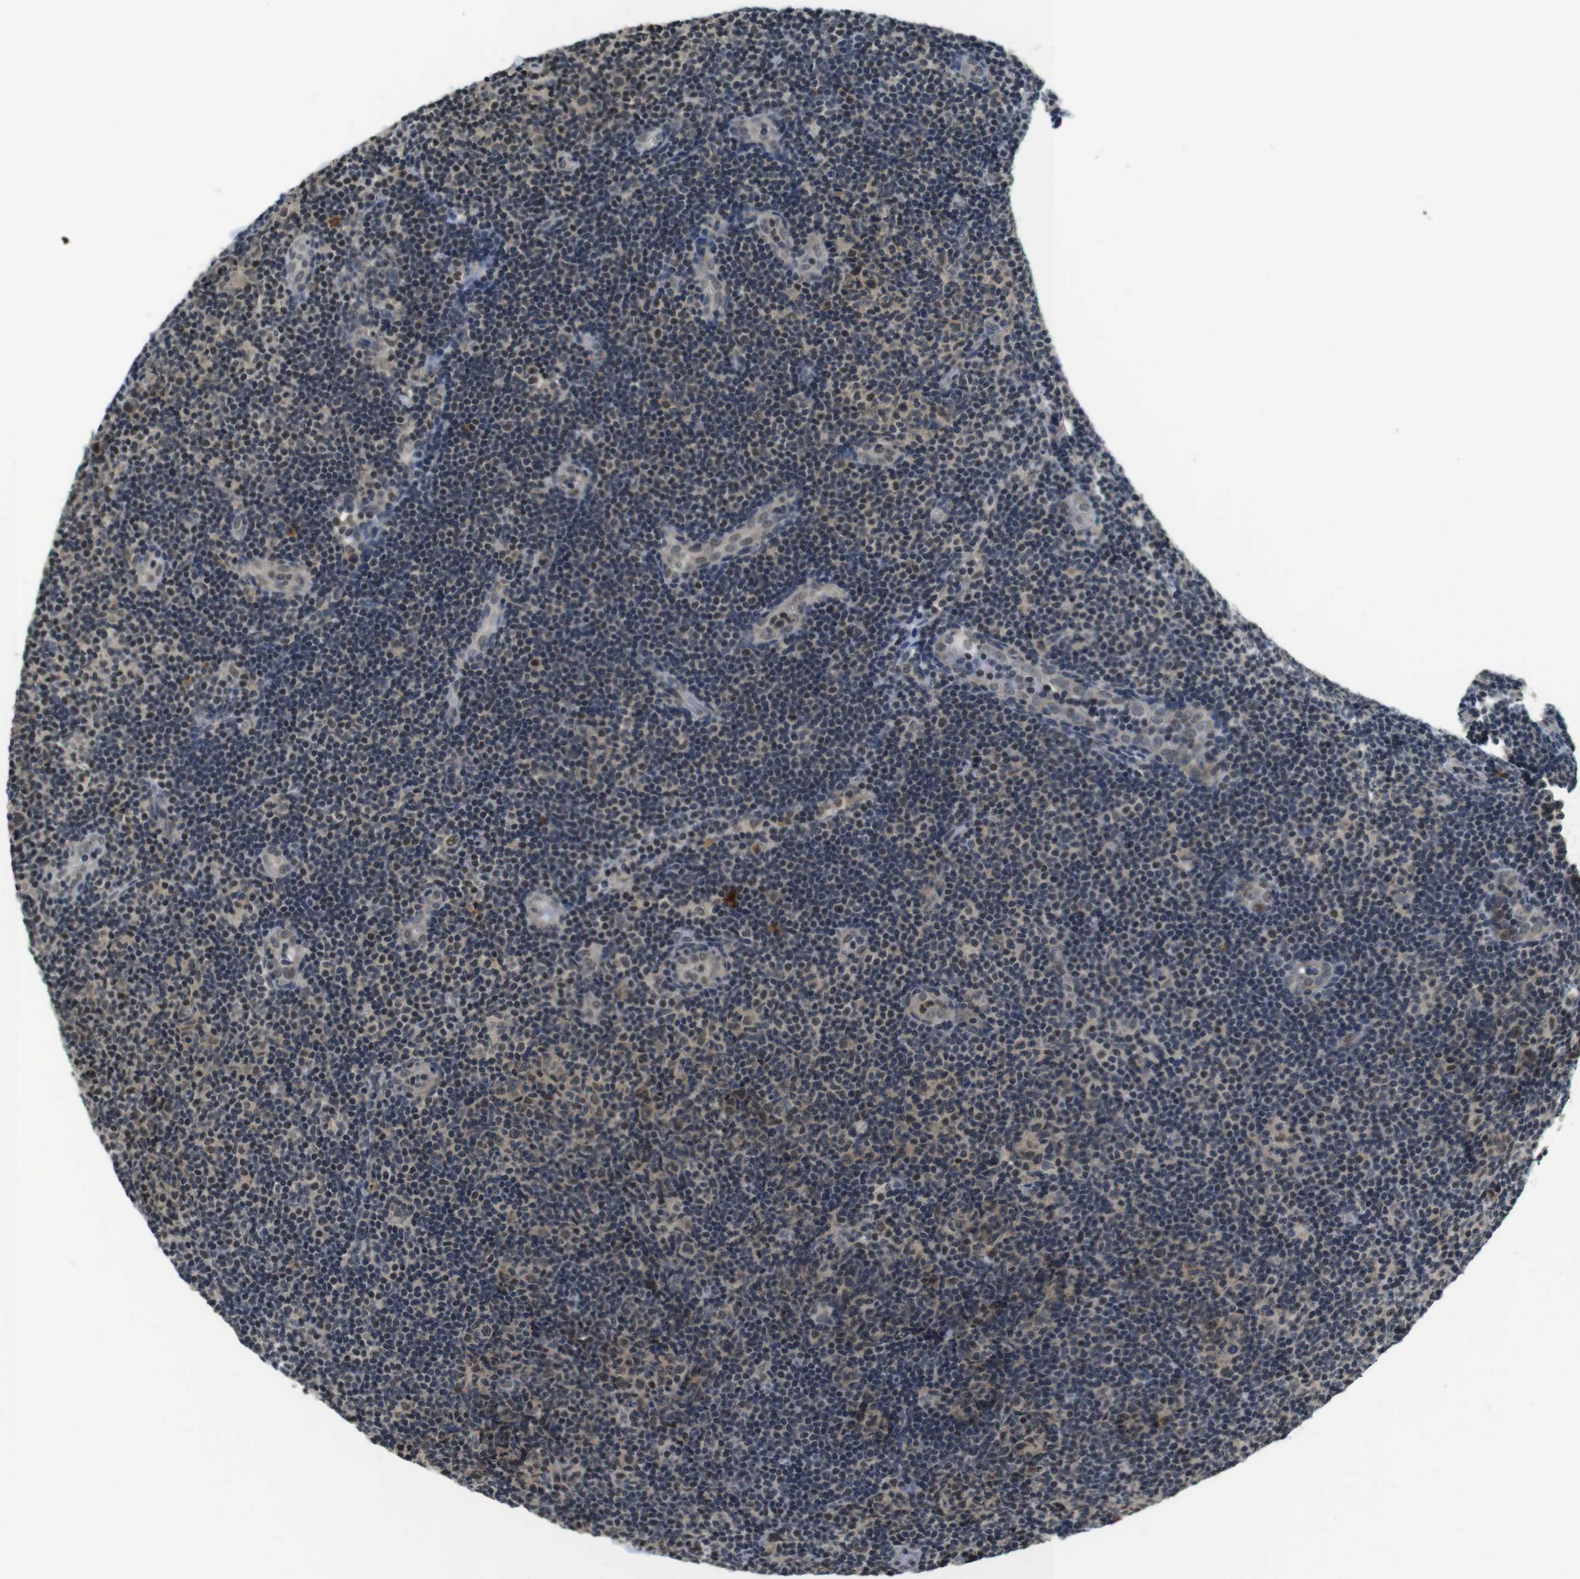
{"staining": {"intensity": "weak", "quantity": "25%-75%", "location": "cytoplasmic/membranous,nuclear"}, "tissue": "lymphoma", "cell_type": "Tumor cells", "image_type": "cancer", "snomed": [{"axis": "morphology", "description": "Malignant lymphoma, non-Hodgkin's type, Low grade"}, {"axis": "topography", "description": "Lymph node"}], "caption": "There is low levels of weak cytoplasmic/membranous and nuclear positivity in tumor cells of lymphoma, as demonstrated by immunohistochemical staining (brown color).", "gene": "NEK4", "patient": {"sex": "male", "age": 83}}